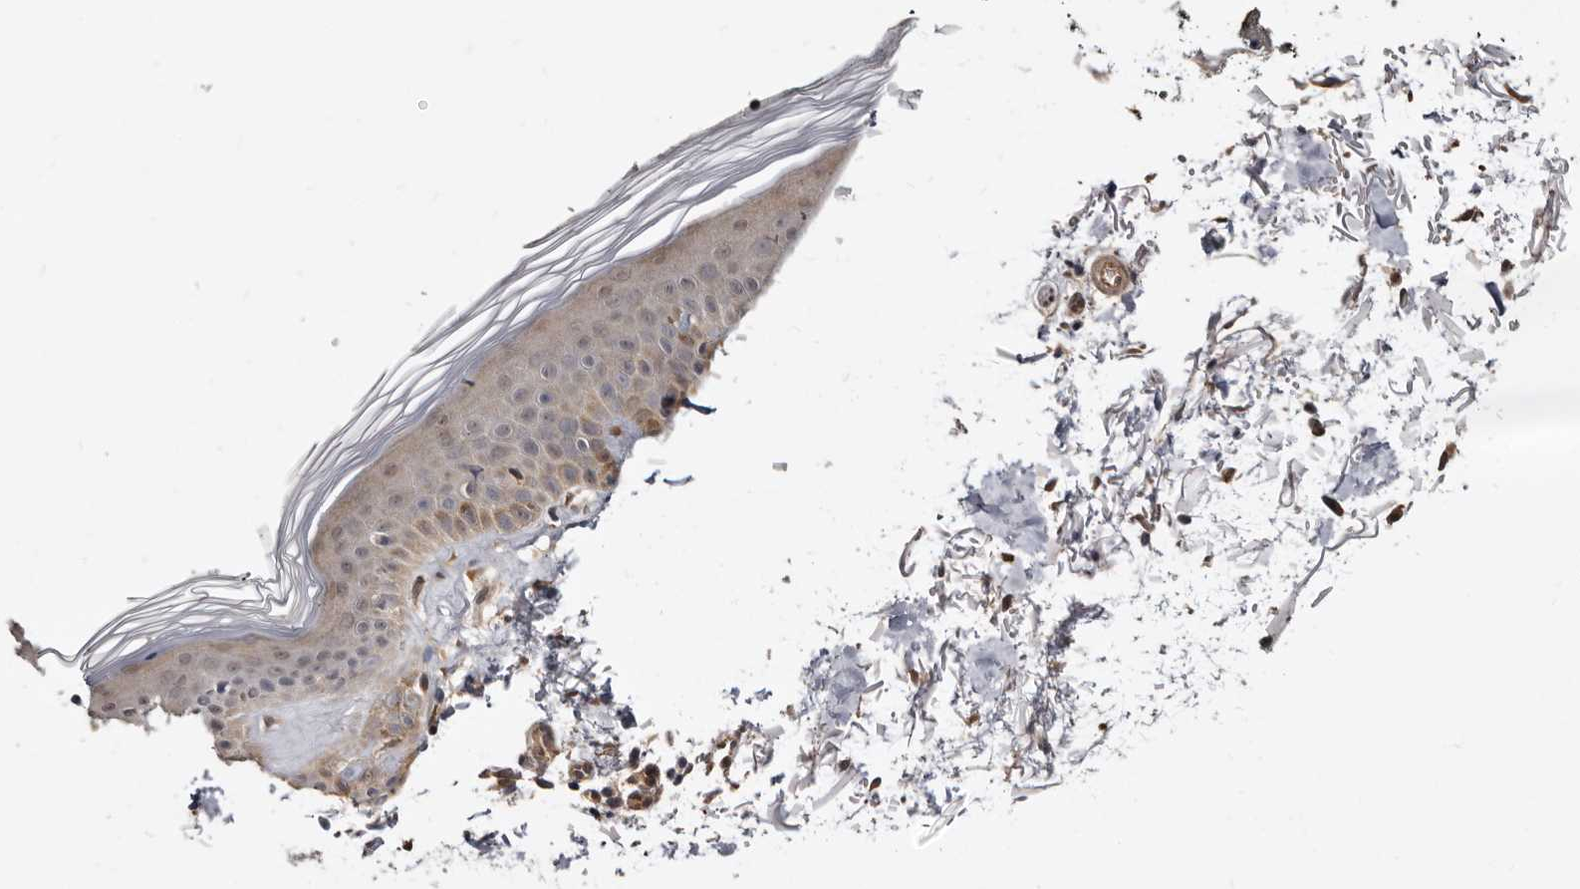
{"staining": {"intensity": "negative", "quantity": "none", "location": "none"}, "tissue": "skin", "cell_type": "Fibroblasts", "image_type": "normal", "snomed": [{"axis": "morphology", "description": "Normal tissue, NOS"}, {"axis": "topography", "description": "Skin"}], "caption": "Immunohistochemistry of normal human skin reveals no positivity in fibroblasts. (DAB (3,3'-diaminobenzidine) immunohistochemistry with hematoxylin counter stain).", "gene": "SBDS", "patient": {"sex": "female", "age": 64}}